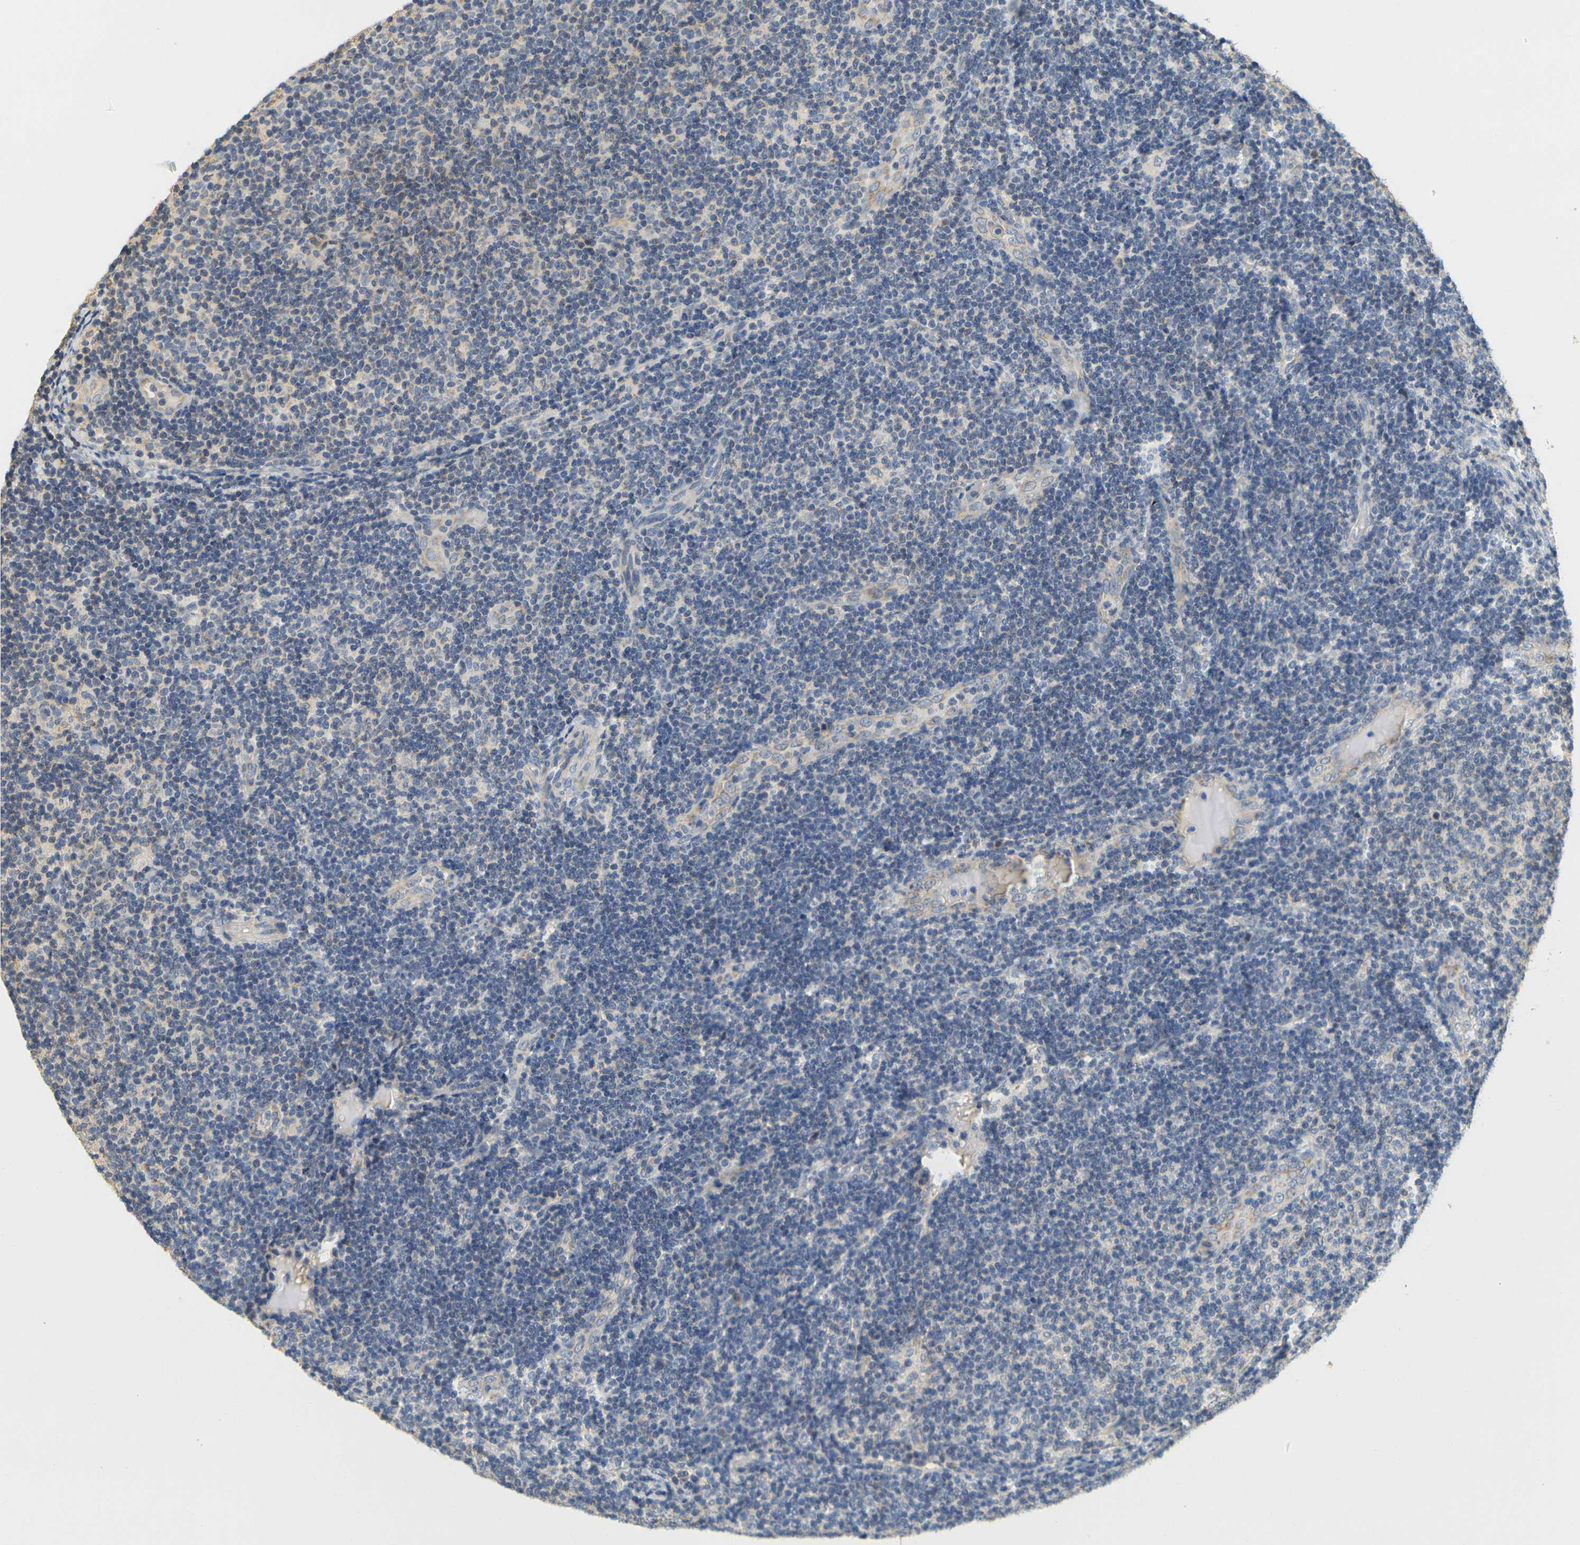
{"staining": {"intensity": "negative", "quantity": "none", "location": "none"}, "tissue": "lymphoma", "cell_type": "Tumor cells", "image_type": "cancer", "snomed": [{"axis": "morphology", "description": "Malignant lymphoma, non-Hodgkin's type, Low grade"}, {"axis": "topography", "description": "Lymph node"}], "caption": "This is an immunohistochemistry (IHC) histopathology image of lymphoma. There is no expression in tumor cells.", "gene": "GDAP1", "patient": {"sex": "male", "age": 83}}